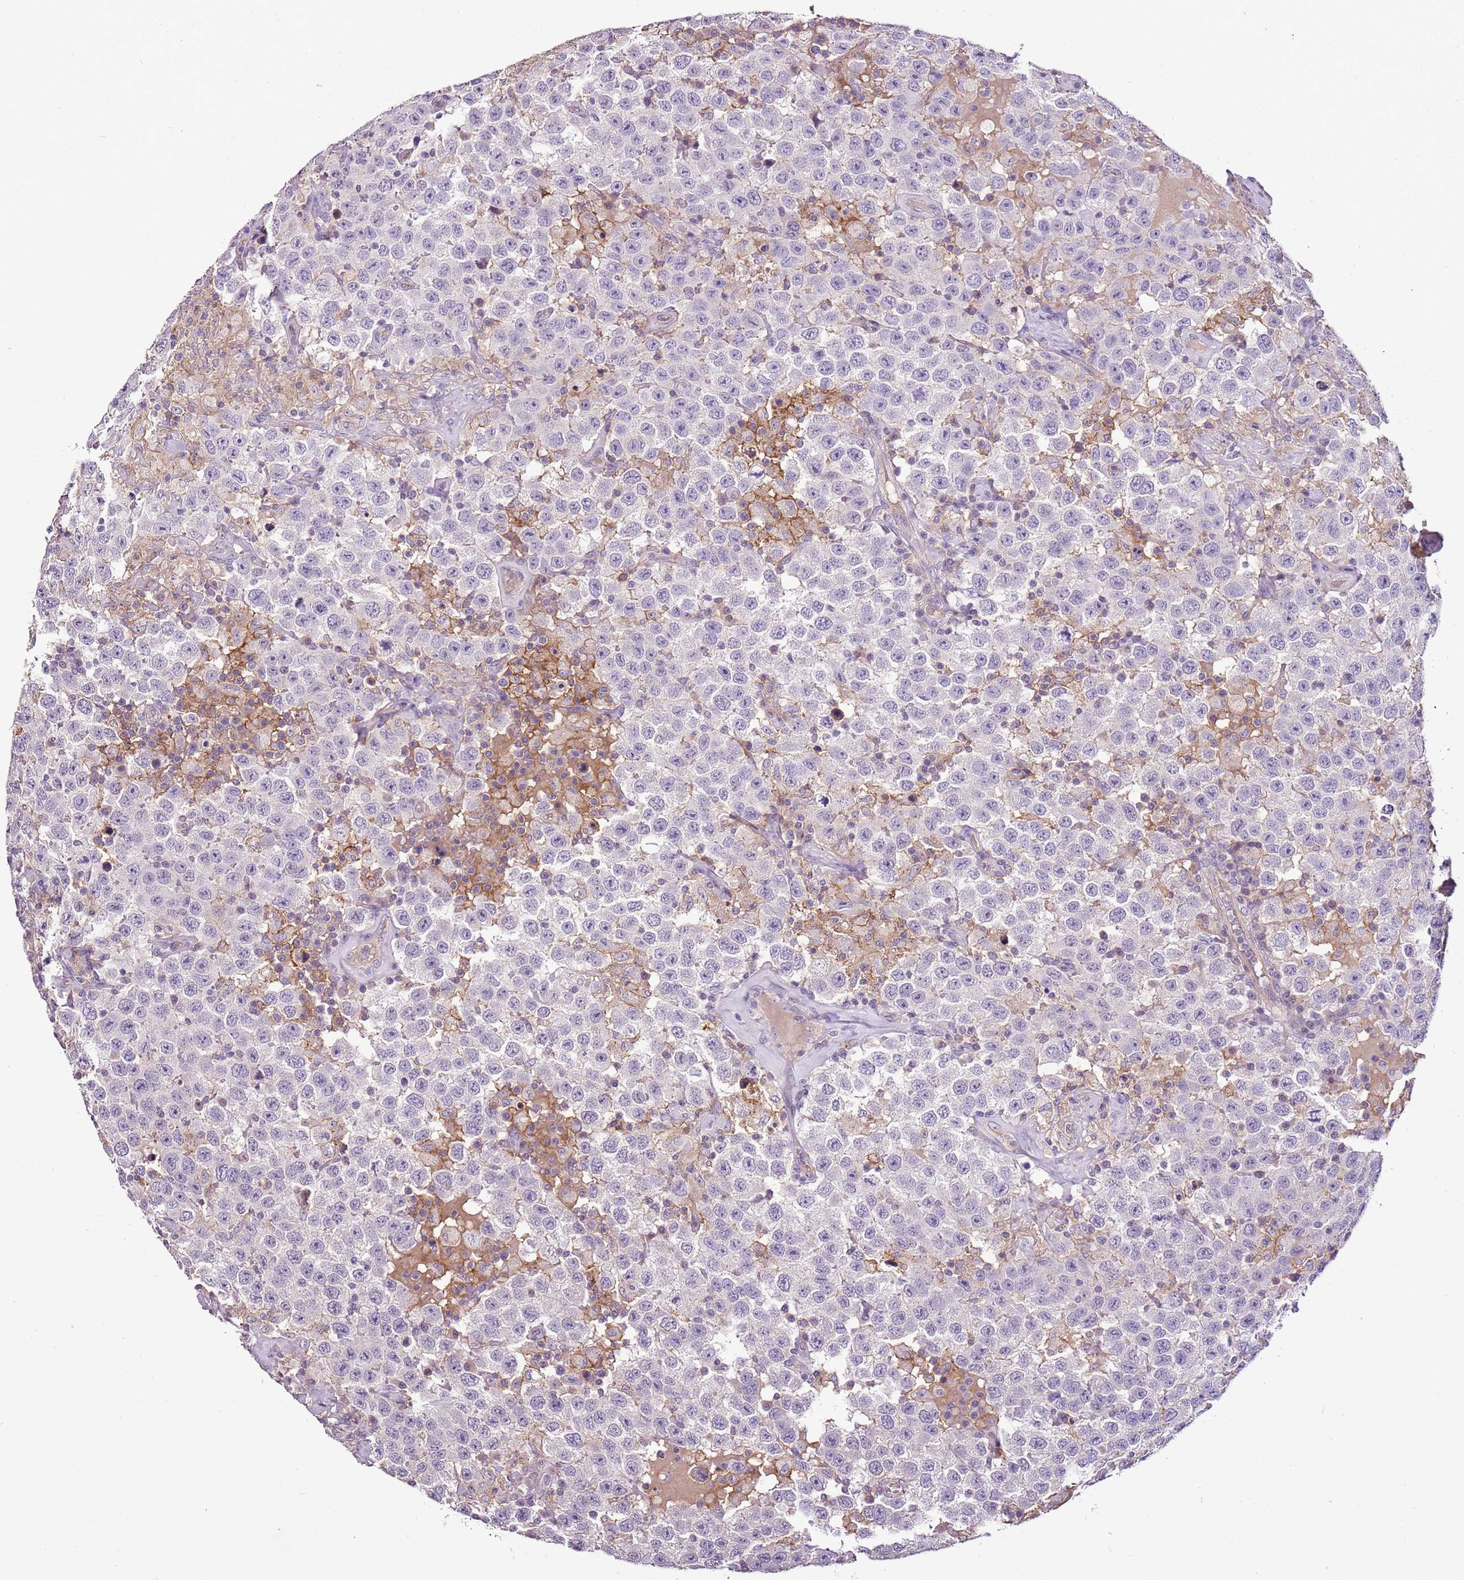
{"staining": {"intensity": "negative", "quantity": "none", "location": "none"}, "tissue": "testis cancer", "cell_type": "Tumor cells", "image_type": "cancer", "snomed": [{"axis": "morphology", "description": "Seminoma, NOS"}, {"axis": "topography", "description": "Testis"}], "caption": "Tumor cells are negative for protein expression in human testis cancer. (DAB (3,3'-diaminobenzidine) IHC, high magnification).", "gene": "CMKLR1", "patient": {"sex": "male", "age": 41}}